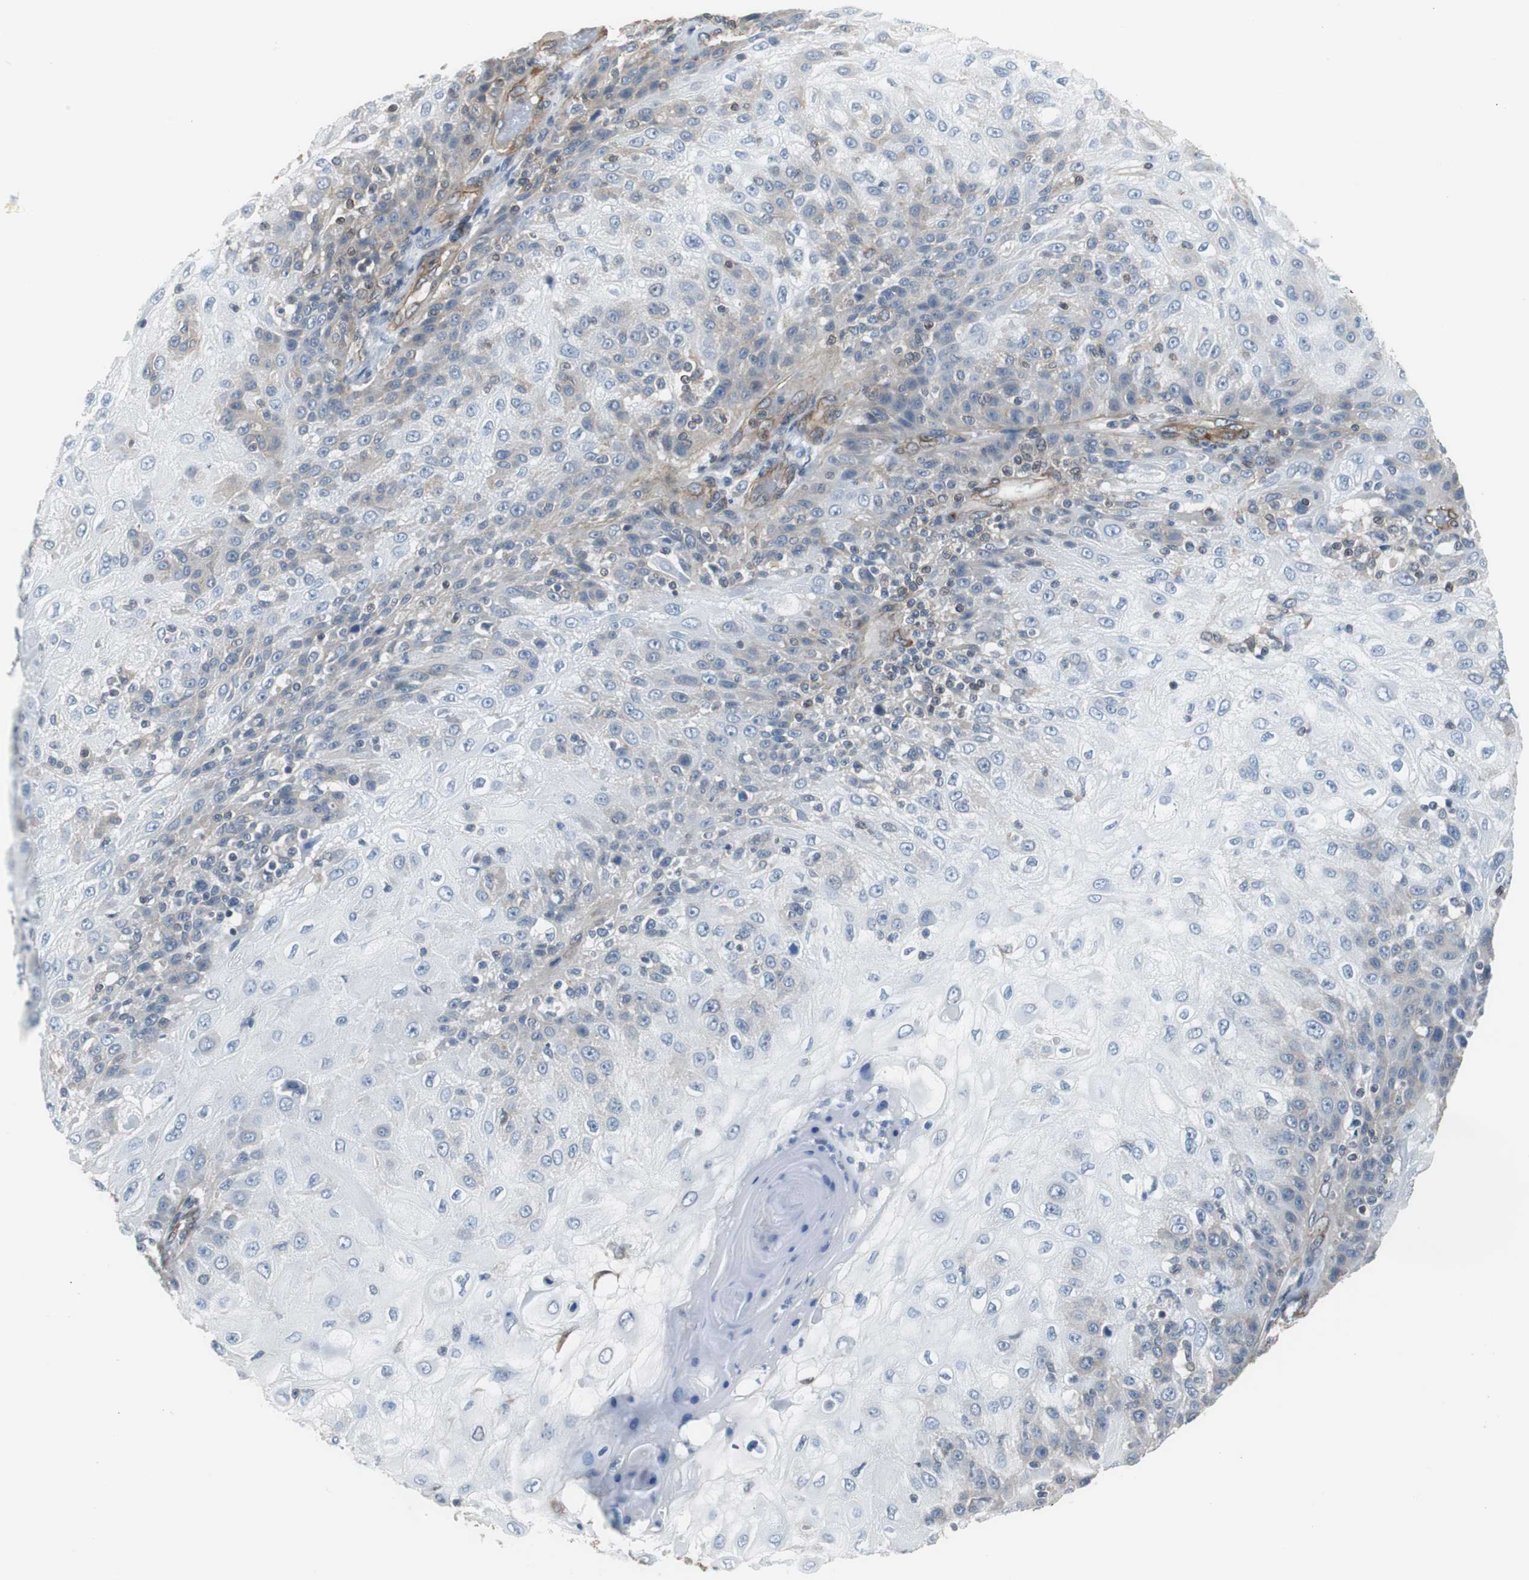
{"staining": {"intensity": "weak", "quantity": "<25%", "location": "cytoplasmic/membranous"}, "tissue": "skin cancer", "cell_type": "Tumor cells", "image_type": "cancer", "snomed": [{"axis": "morphology", "description": "Normal tissue, NOS"}, {"axis": "morphology", "description": "Squamous cell carcinoma, NOS"}, {"axis": "topography", "description": "Skin"}], "caption": "This is a micrograph of IHC staining of squamous cell carcinoma (skin), which shows no positivity in tumor cells.", "gene": "KIF3B", "patient": {"sex": "female", "age": 83}}